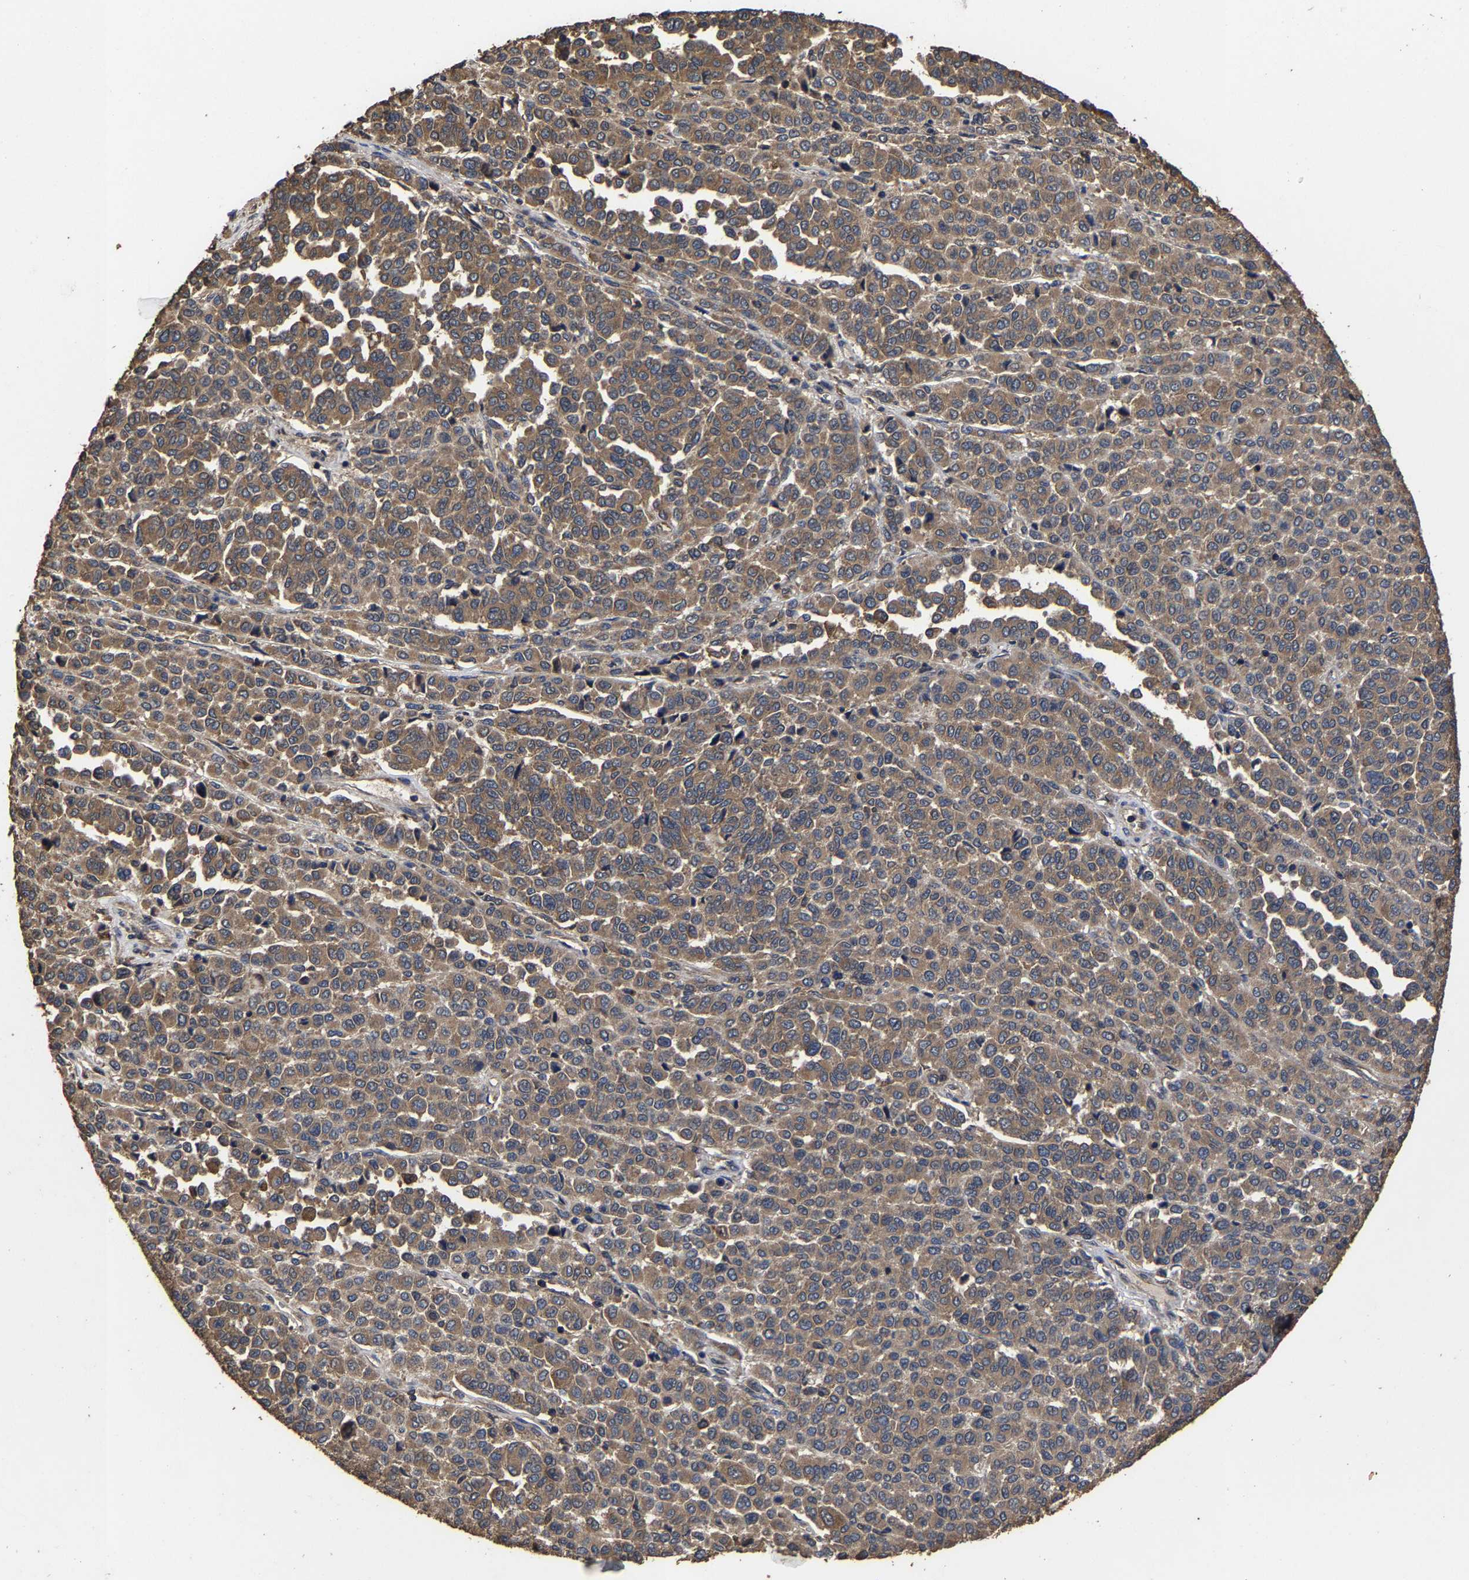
{"staining": {"intensity": "moderate", "quantity": ">75%", "location": "cytoplasmic/membranous"}, "tissue": "melanoma", "cell_type": "Tumor cells", "image_type": "cancer", "snomed": [{"axis": "morphology", "description": "Malignant melanoma, Metastatic site"}, {"axis": "topography", "description": "Pancreas"}], "caption": "Melanoma stained with a brown dye reveals moderate cytoplasmic/membranous positive positivity in about >75% of tumor cells.", "gene": "ITCH", "patient": {"sex": "female", "age": 30}}